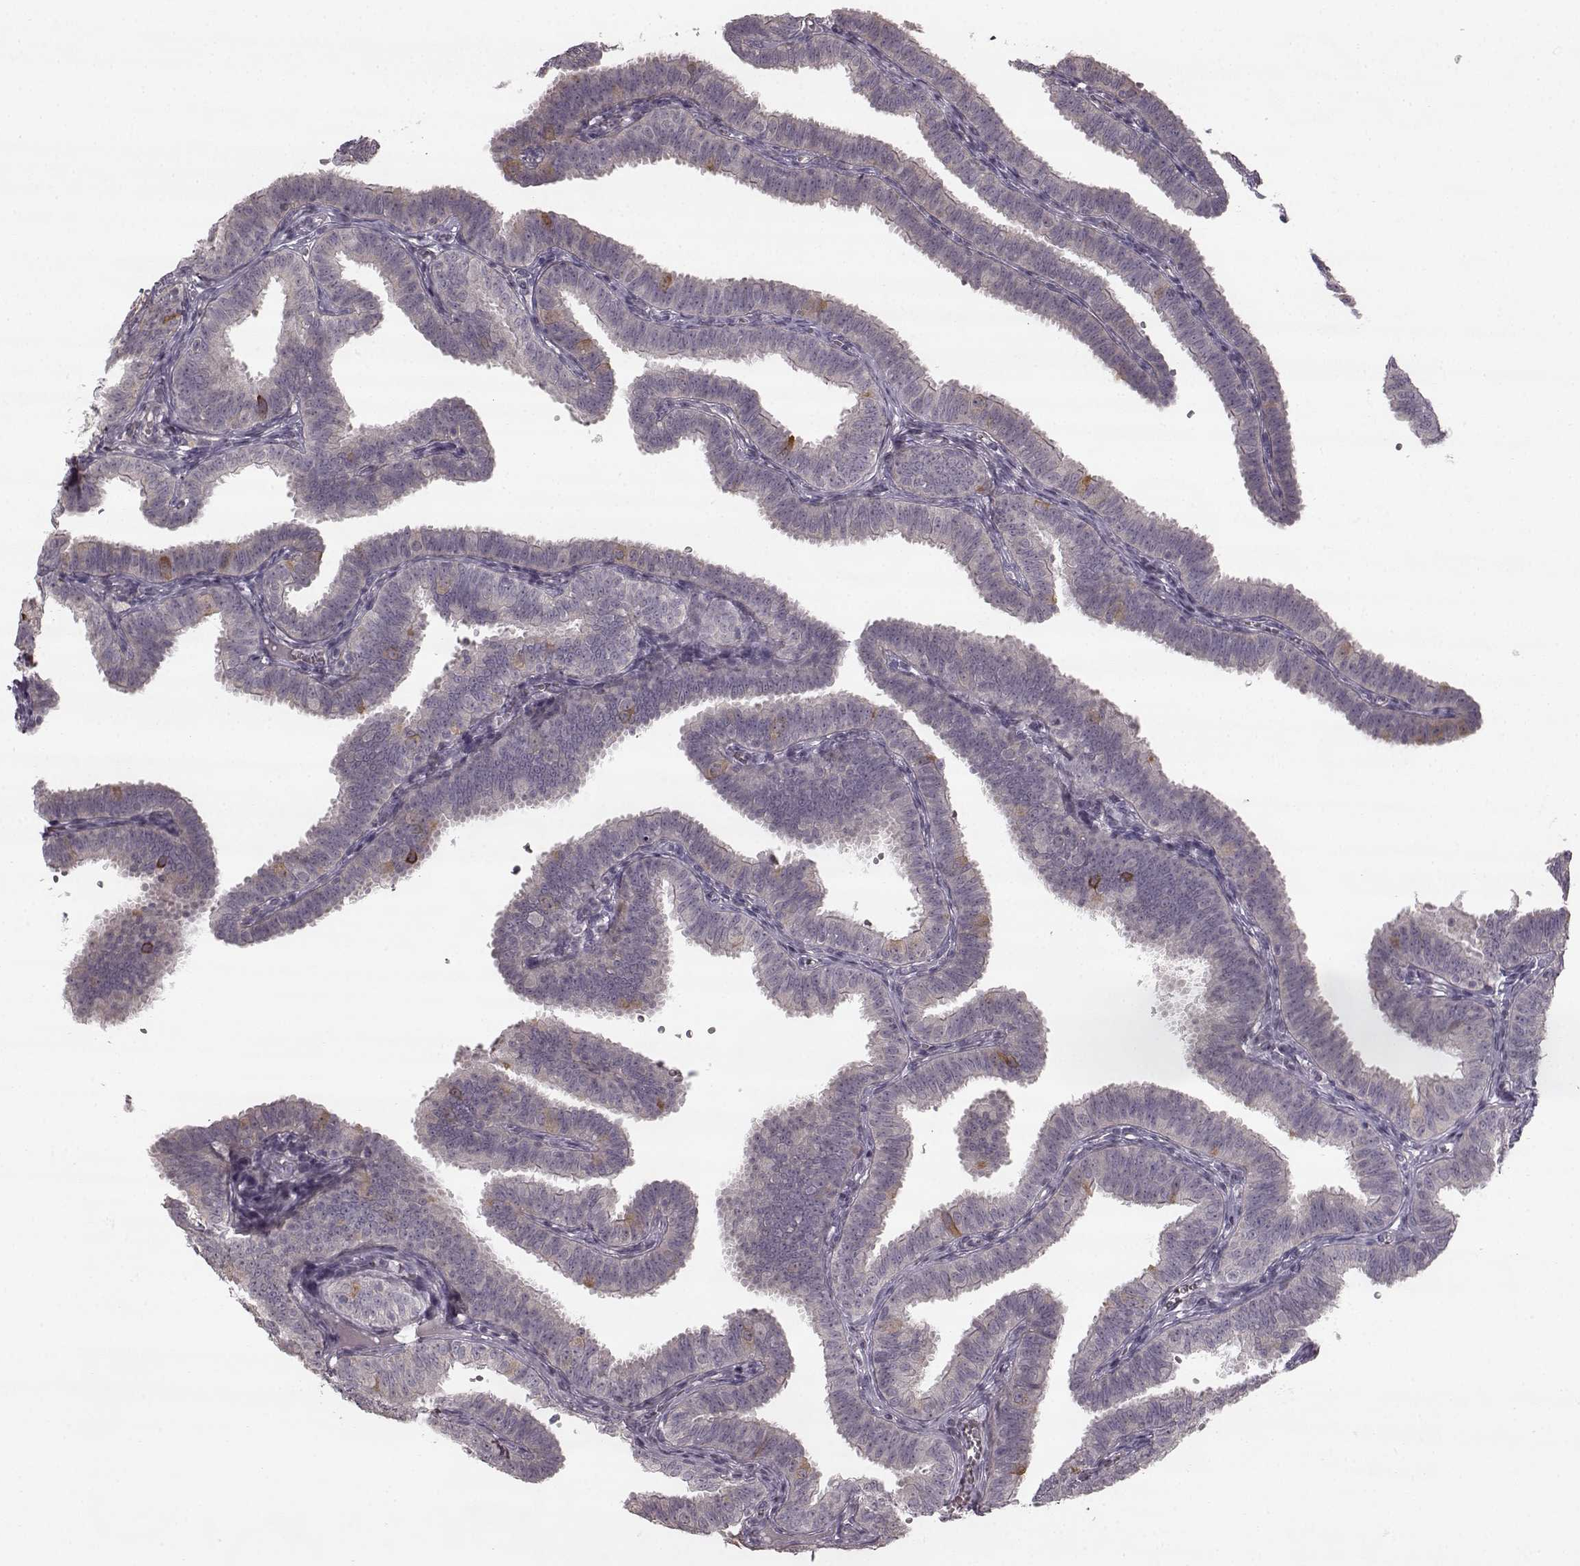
{"staining": {"intensity": "moderate", "quantity": "<25%", "location": "cytoplasmic/membranous"}, "tissue": "fallopian tube", "cell_type": "Glandular cells", "image_type": "normal", "snomed": [{"axis": "morphology", "description": "Normal tissue, NOS"}, {"axis": "topography", "description": "Fallopian tube"}], "caption": "A high-resolution micrograph shows immunohistochemistry (IHC) staining of unremarkable fallopian tube, which displays moderate cytoplasmic/membranous expression in approximately <25% of glandular cells. The staining is performed using DAB (3,3'-diaminobenzidine) brown chromogen to label protein expression. The nuclei are counter-stained blue using hematoxylin.", "gene": "HMMR", "patient": {"sex": "female", "age": 25}}